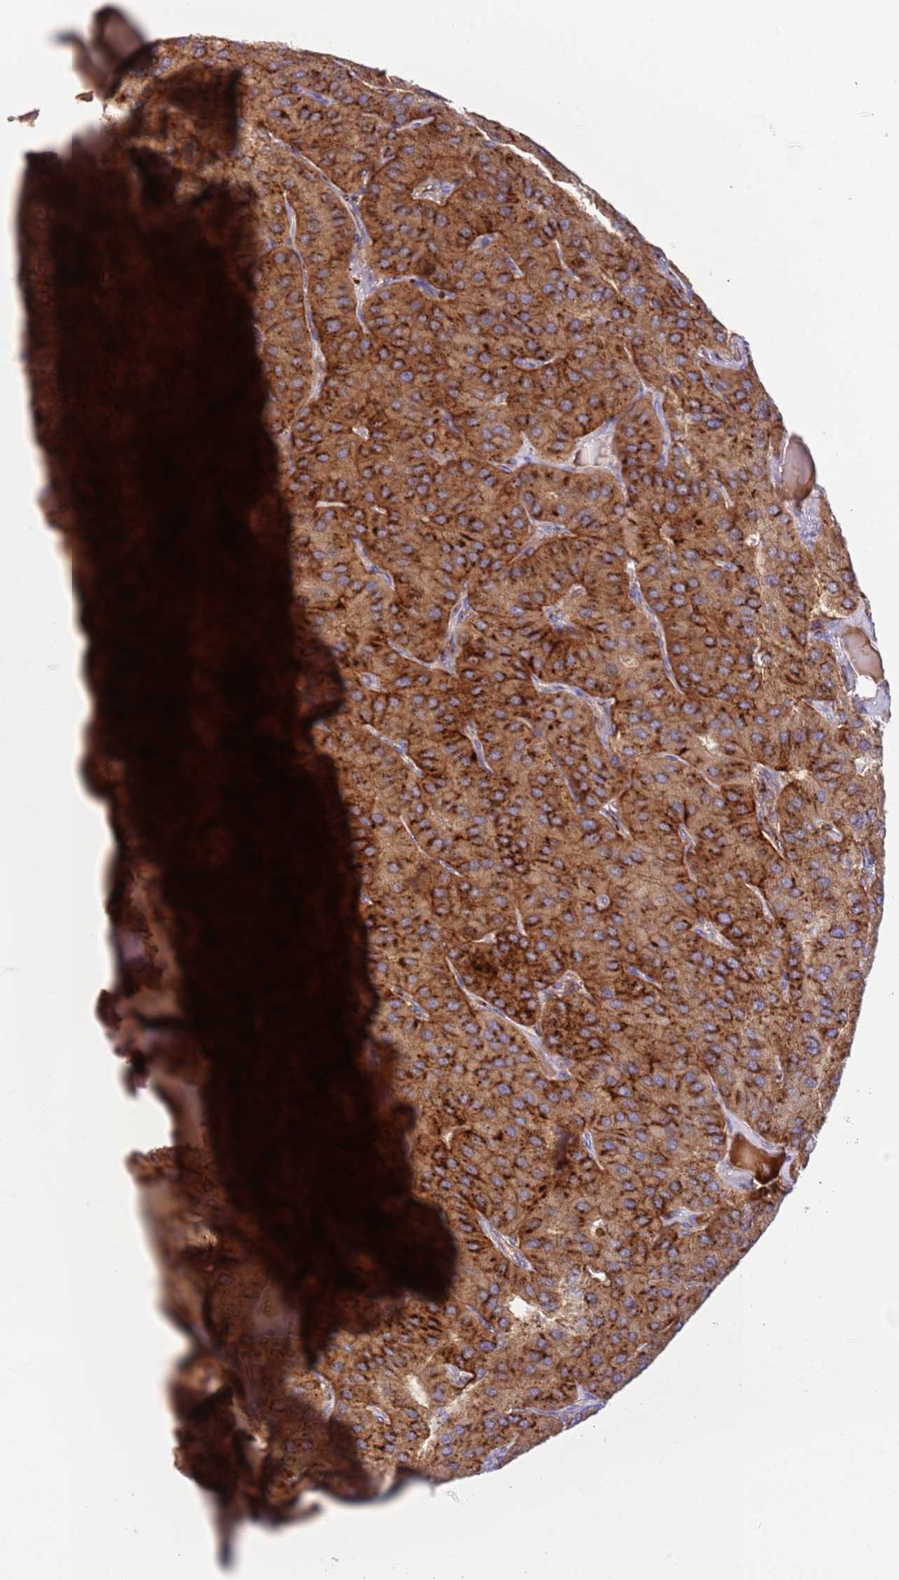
{"staining": {"intensity": "strong", "quantity": ">75%", "location": "cytoplasmic/membranous"}, "tissue": "parathyroid gland", "cell_type": "Glandular cells", "image_type": "normal", "snomed": [{"axis": "morphology", "description": "Normal tissue, NOS"}, {"axis": "morphology", "description": "Adenoma, NOS"}, {"axis": "topography", "description": "Parathyroid gland"}], "caption": "Immunohistochemical staining of normal parathyroid gland reveals strong cytoplasmic/membranous protein staining in about >75% of glandular cells.", "gene": "BTBD7", "patient": {"sex": "female", "age": 86}}